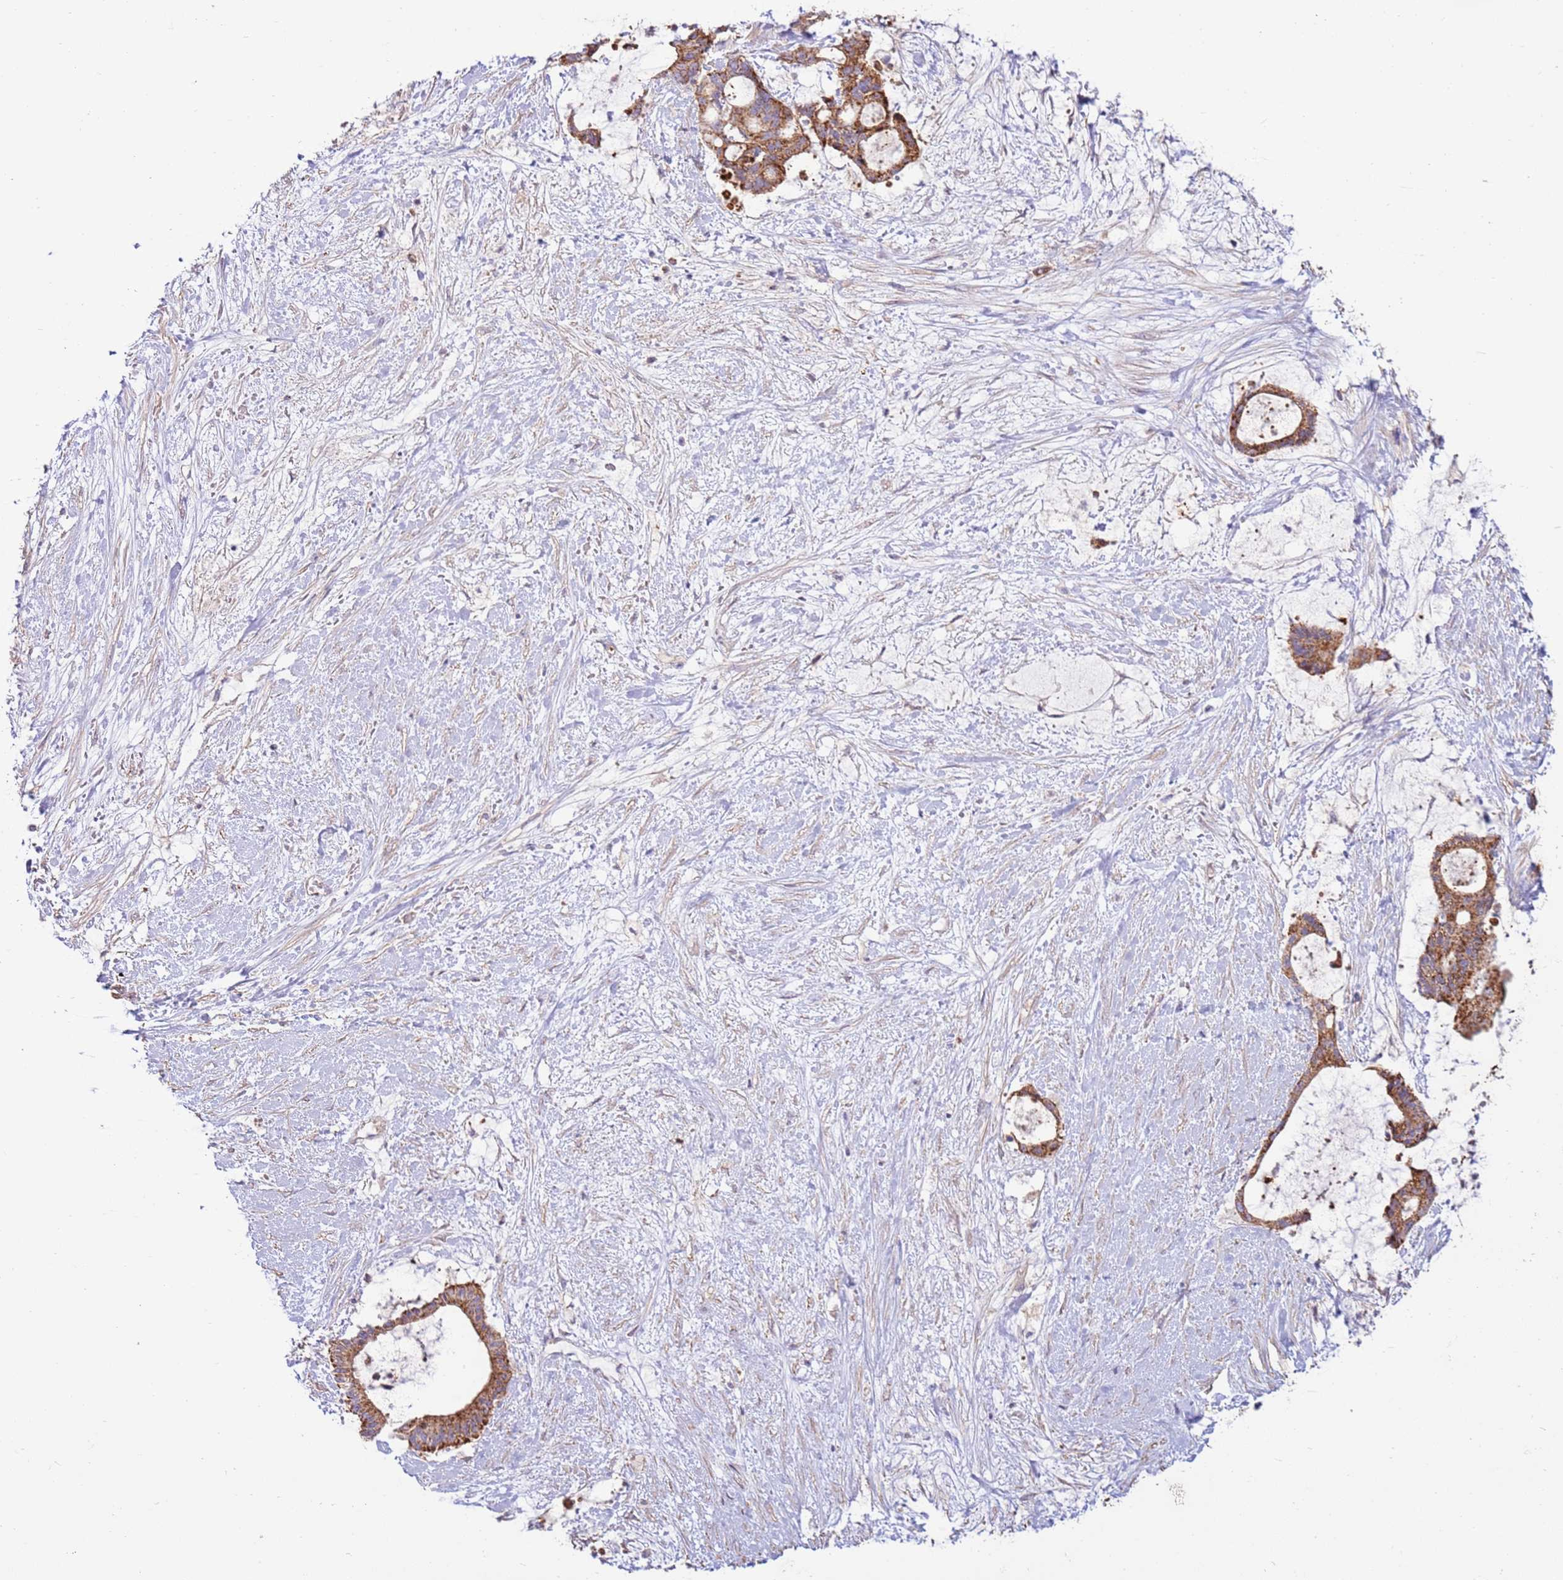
{"staining": {"intensity": "moderate", "quantity": ">75%", "location": "cytoplasmic/membranous"}, "tissue": "liver cancer", "cell_type": "Tumor cells", "image_type": "cancer", "snomed": [{"axis": "morphology", "description": "Normal tissue, NOS"}, {"axis": "morphology", "description": "Cholangiocarcinoma"}, {"axis": "topography", "description": "Liver"}, {"axis": "topography", "description": "Peripheral nerve tissue"}], "caption": "Human liver cancer (cholangiocarcinoma) stained with a brown dye displays moderate cytoplasmic/membranous positive positivity in about >75% of tumor cells.", "gene": "EVA1B", "patient": {"sex": "female", "age": 73}}